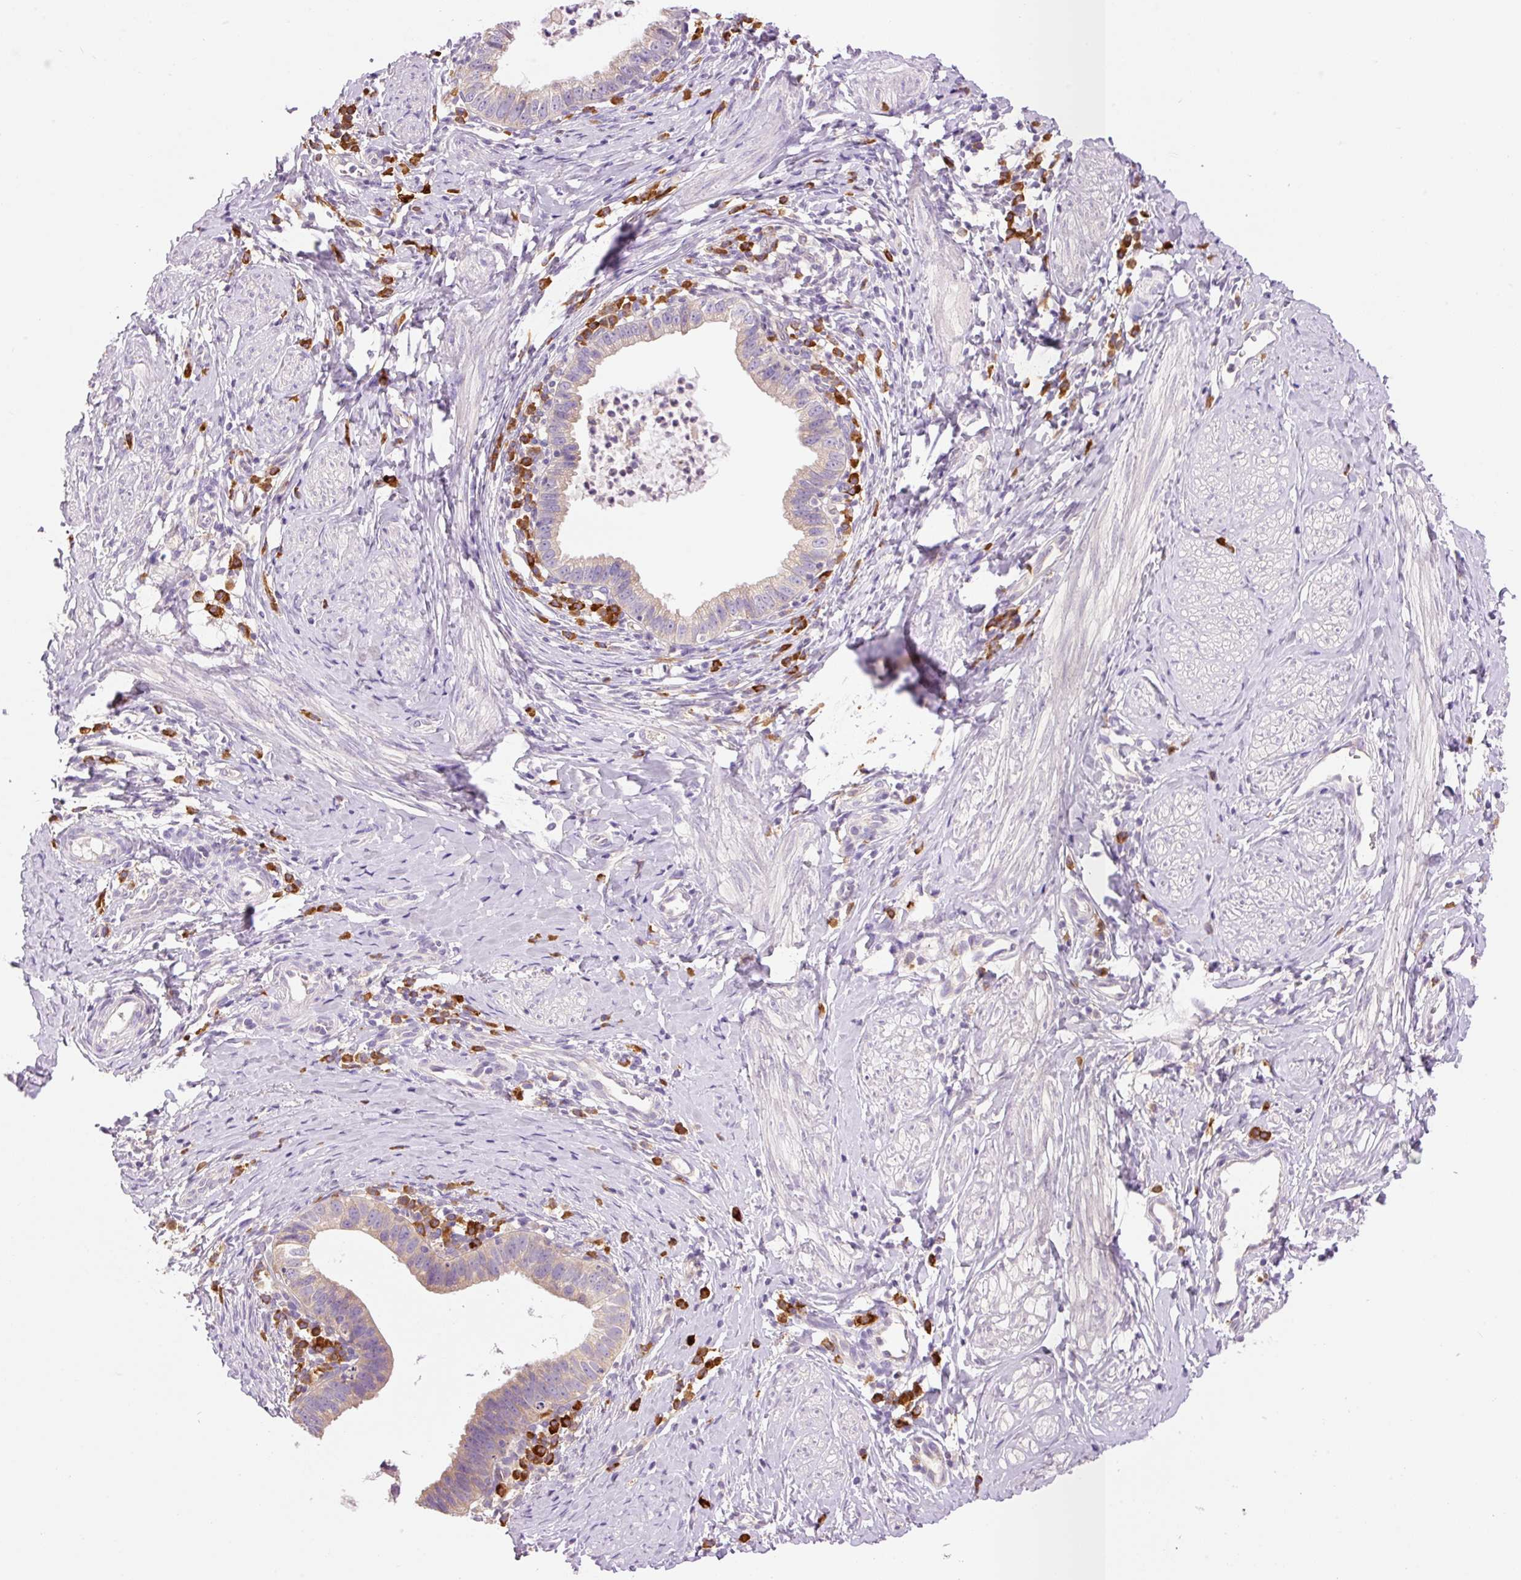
{"staining": {"intensity": "negative", "quantity": "none", "location": "none"}, "tissue": "cervical cancer", "cell_type": "Tumor cells", "image_type": "cancer", "snomed": [{"axis": "morphology", "description": "Adenocarcinoma, NOS"}, {"axis": "topography", "description": "Cervix"}], "caption": "Immunohistochemical staining of adenocarcinoma (cervical) shows no significant staining in tumor cells. (Brightfield microscopy of DAB immunohistochemistry at high magnification).", "gene": "PNPLA5", "patient": {"sex": "female", "age": 36}}